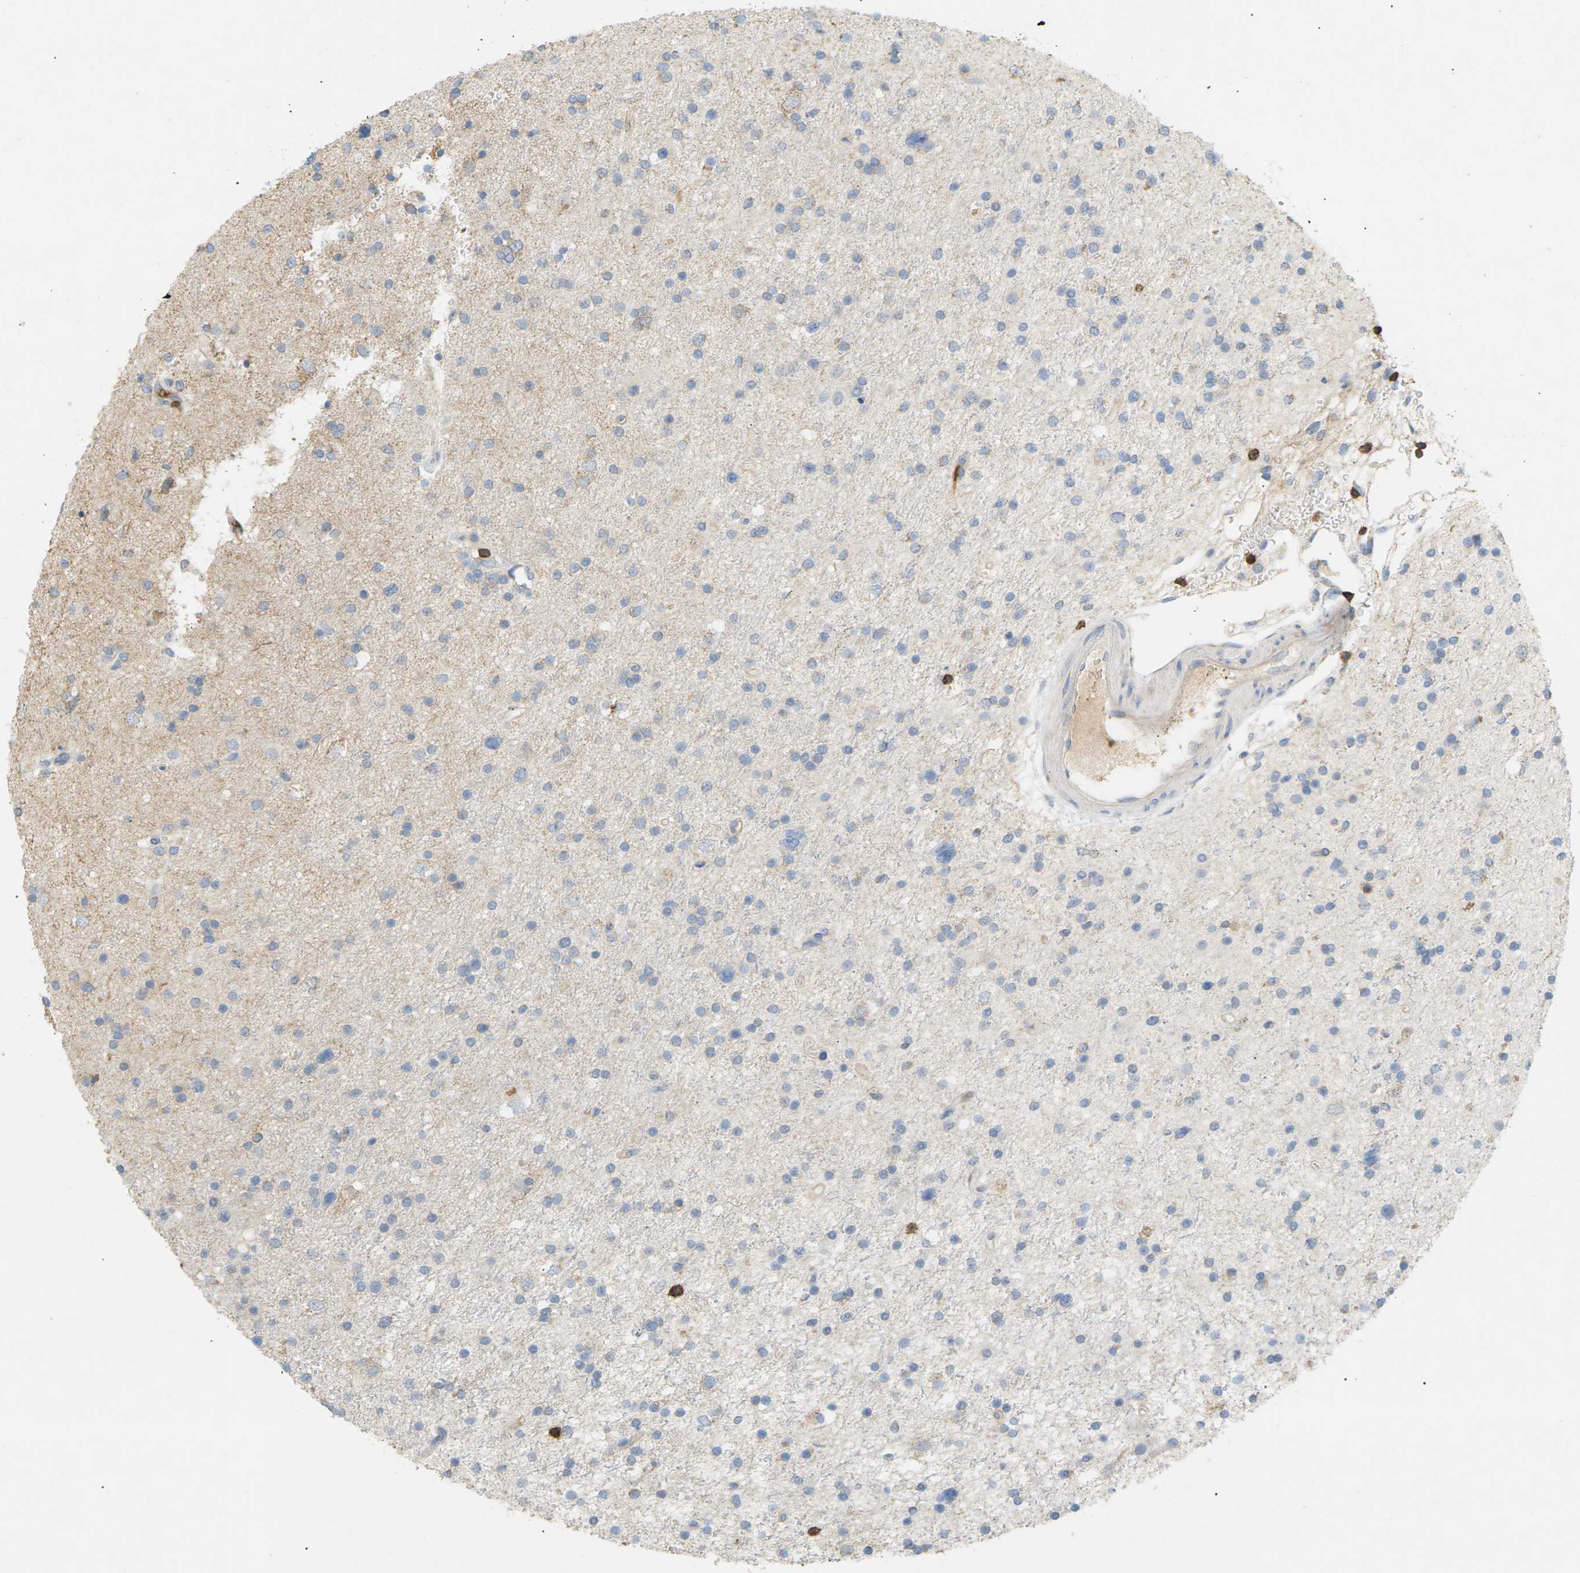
{"staining": {"intensity": "negative", "quantity": "none", "location": "none"}, "tissue": "glioma", "cell_type": "Tumor cells", "image_type": "cancer", "snomed": [{"axis": "morphology", "description": "Glioma, malignant, High grade"}, {"axis": "topography", "description": "Brain"}], "caption": "High power microscopy micrograph of an IHC histopathology image of malignant glioma (high-grade), revealing no significant positivity in tumor cells.", "gene": "LIME1", "patient": {"sex": "male", "age": 33}}